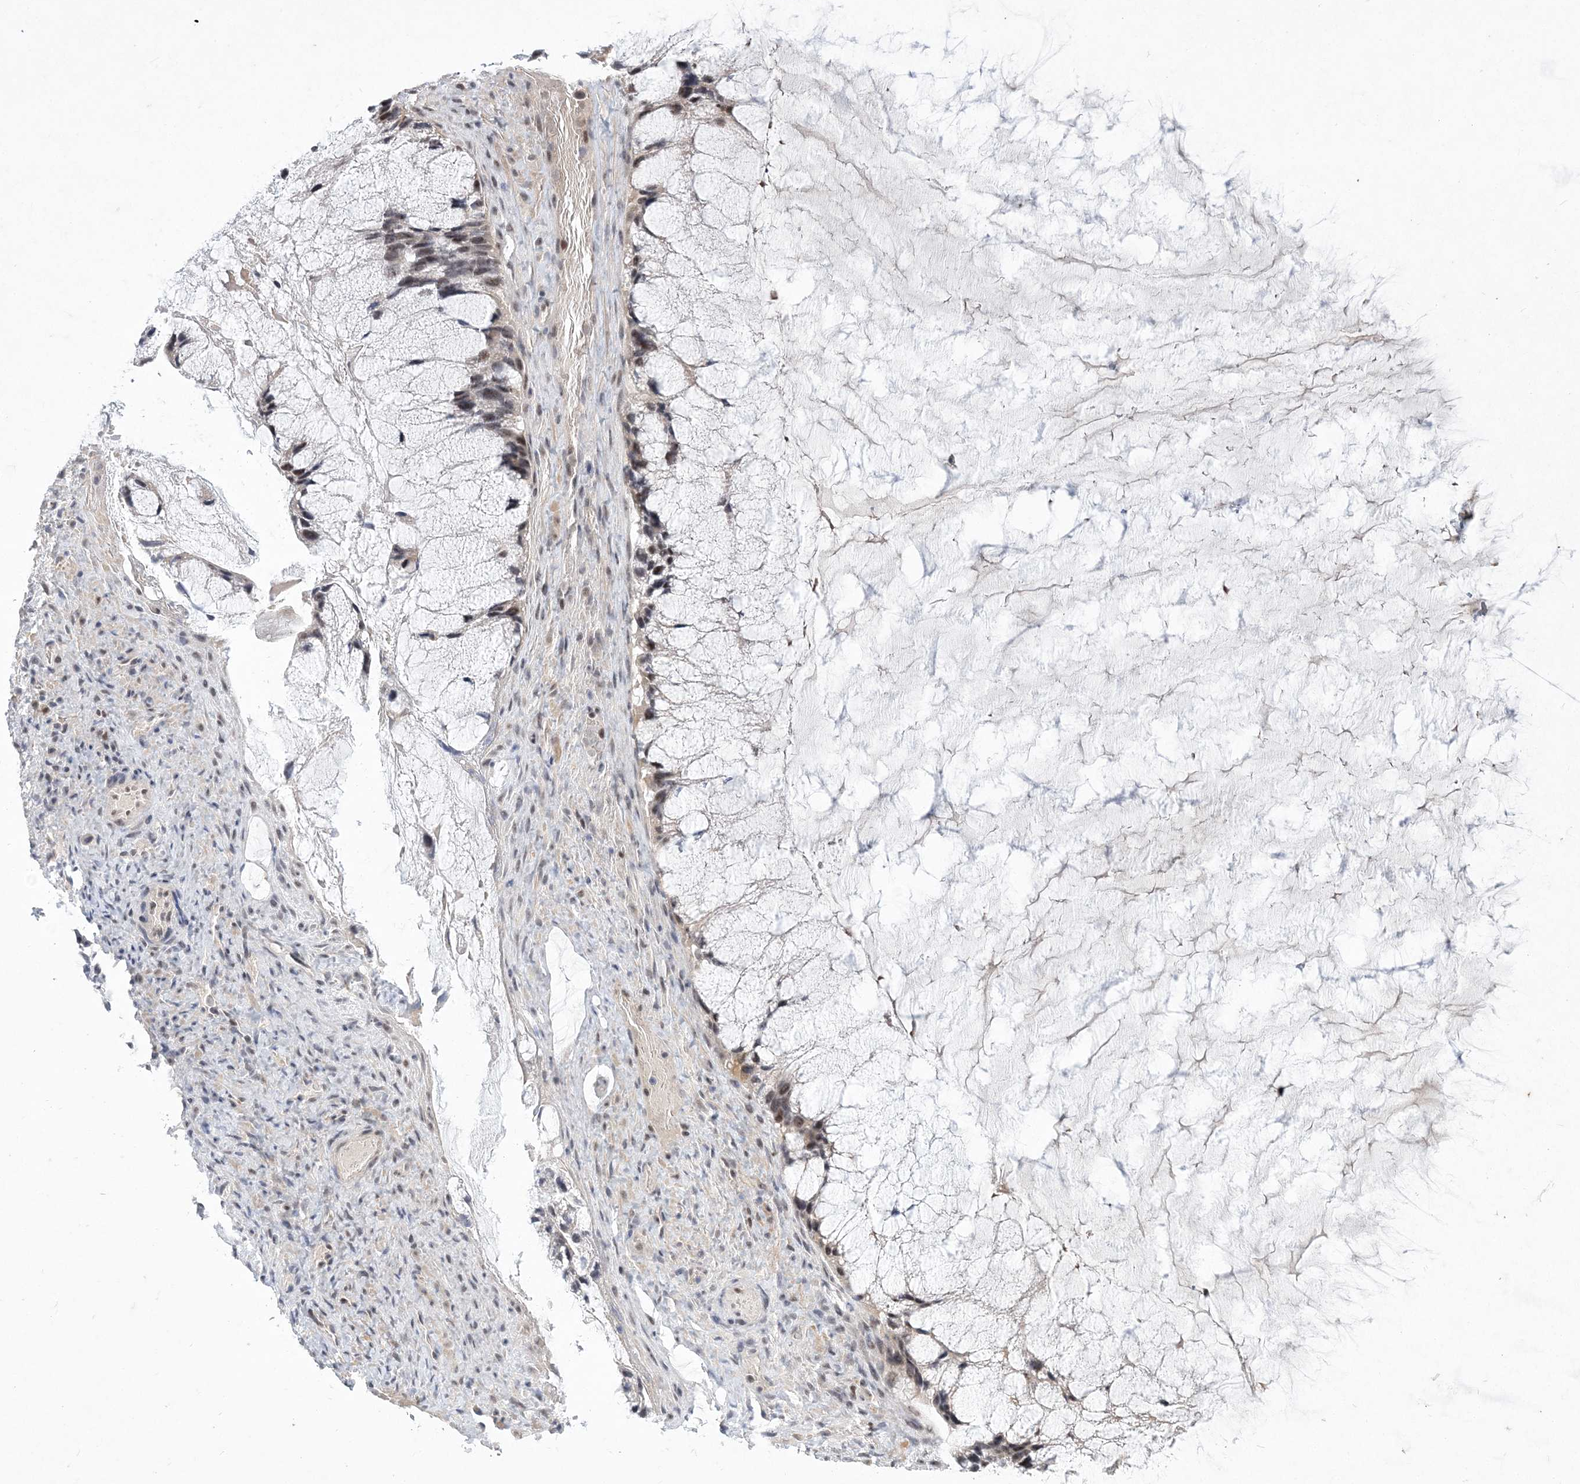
{"staining": {"intensity": "weak", "quantity": "25%-75%", "location": "nuclear"}, "tissue": "ovarian cancer", "cell_type": "Tumor cells", "image_type": "cancer", "snomed": [{"axis": "morphology", "description": "Cystadenocarcinoma, mucinous, NOS"}, {"axis": "topography", "description": "Ovary"}], "caption": "IHC staining of ovarian mucinous cystadenocarcinoma, which shows low levels of weak nuclear positivity in about 25%-75% of tumor cells indicating weak nuclear protein staining. The staining was performed using DAB (3,3'-diaminobenzidine) (brown) for protein detection and nuclei were counterstained in hematoxylin (blue).", "gene": "TSPEAR", "patient": {"sex": "female", "age": 37}}